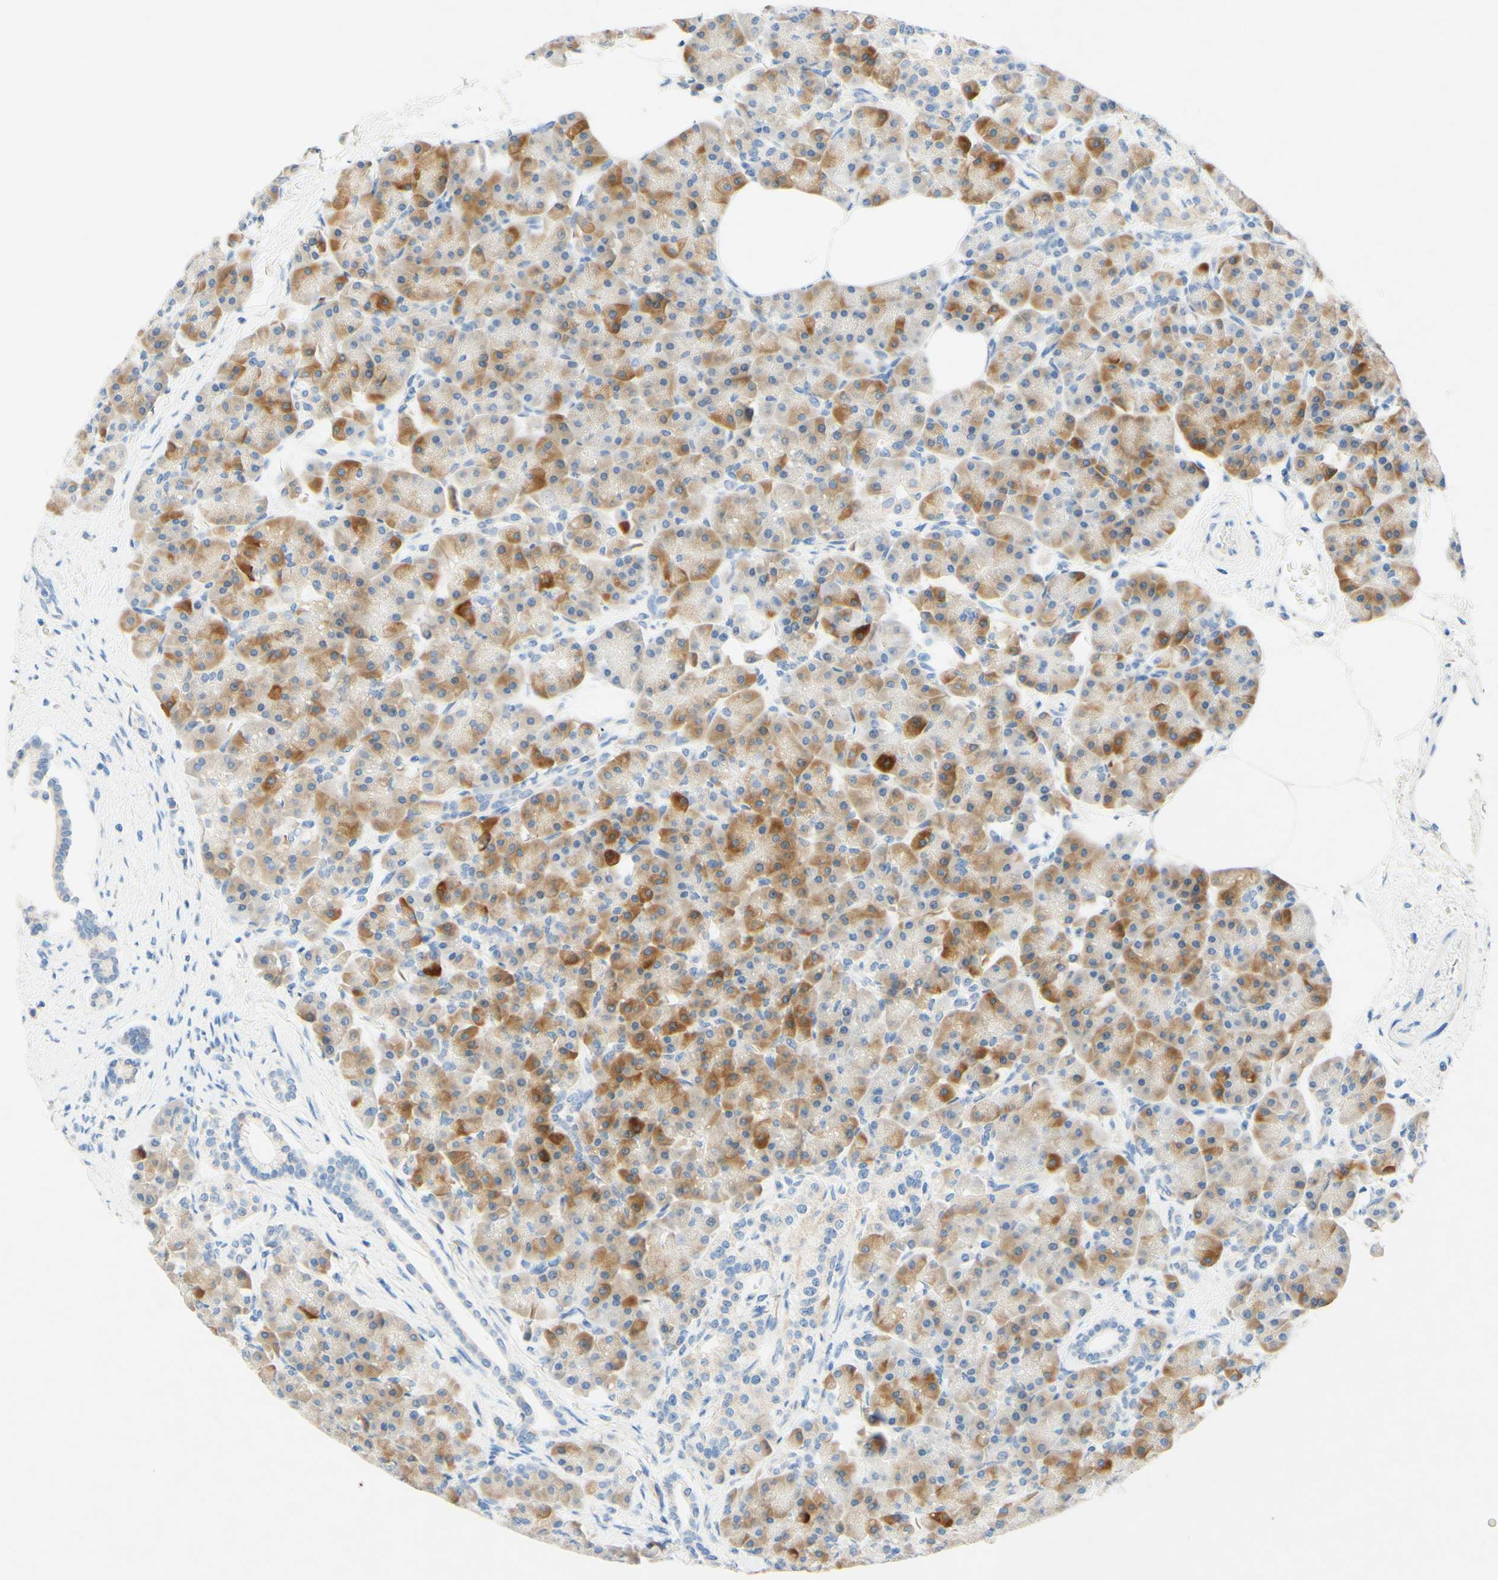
{"staining": {"intensity": "moderate", "quantity": "<25%", "location": "cytoplasmic/membranous"}, "tissue": "pancreas", "cell_type": "Exocrine glandular cells", "image_type": "normal", "snomed": [{"axis": "morphology", "description": "Normal tissue, NOS"}, {"axis": "topography", "description": "Pancreas"}], "caption": "This is an image of immunohistochemistry (IHC) staining of normal pancreas, which shows moderate positivity in the cytoplasmic/membranous of exocrine glandular cells.", "gene": "SLC46A1", "patient": {"sex": "female", "age": 43}}